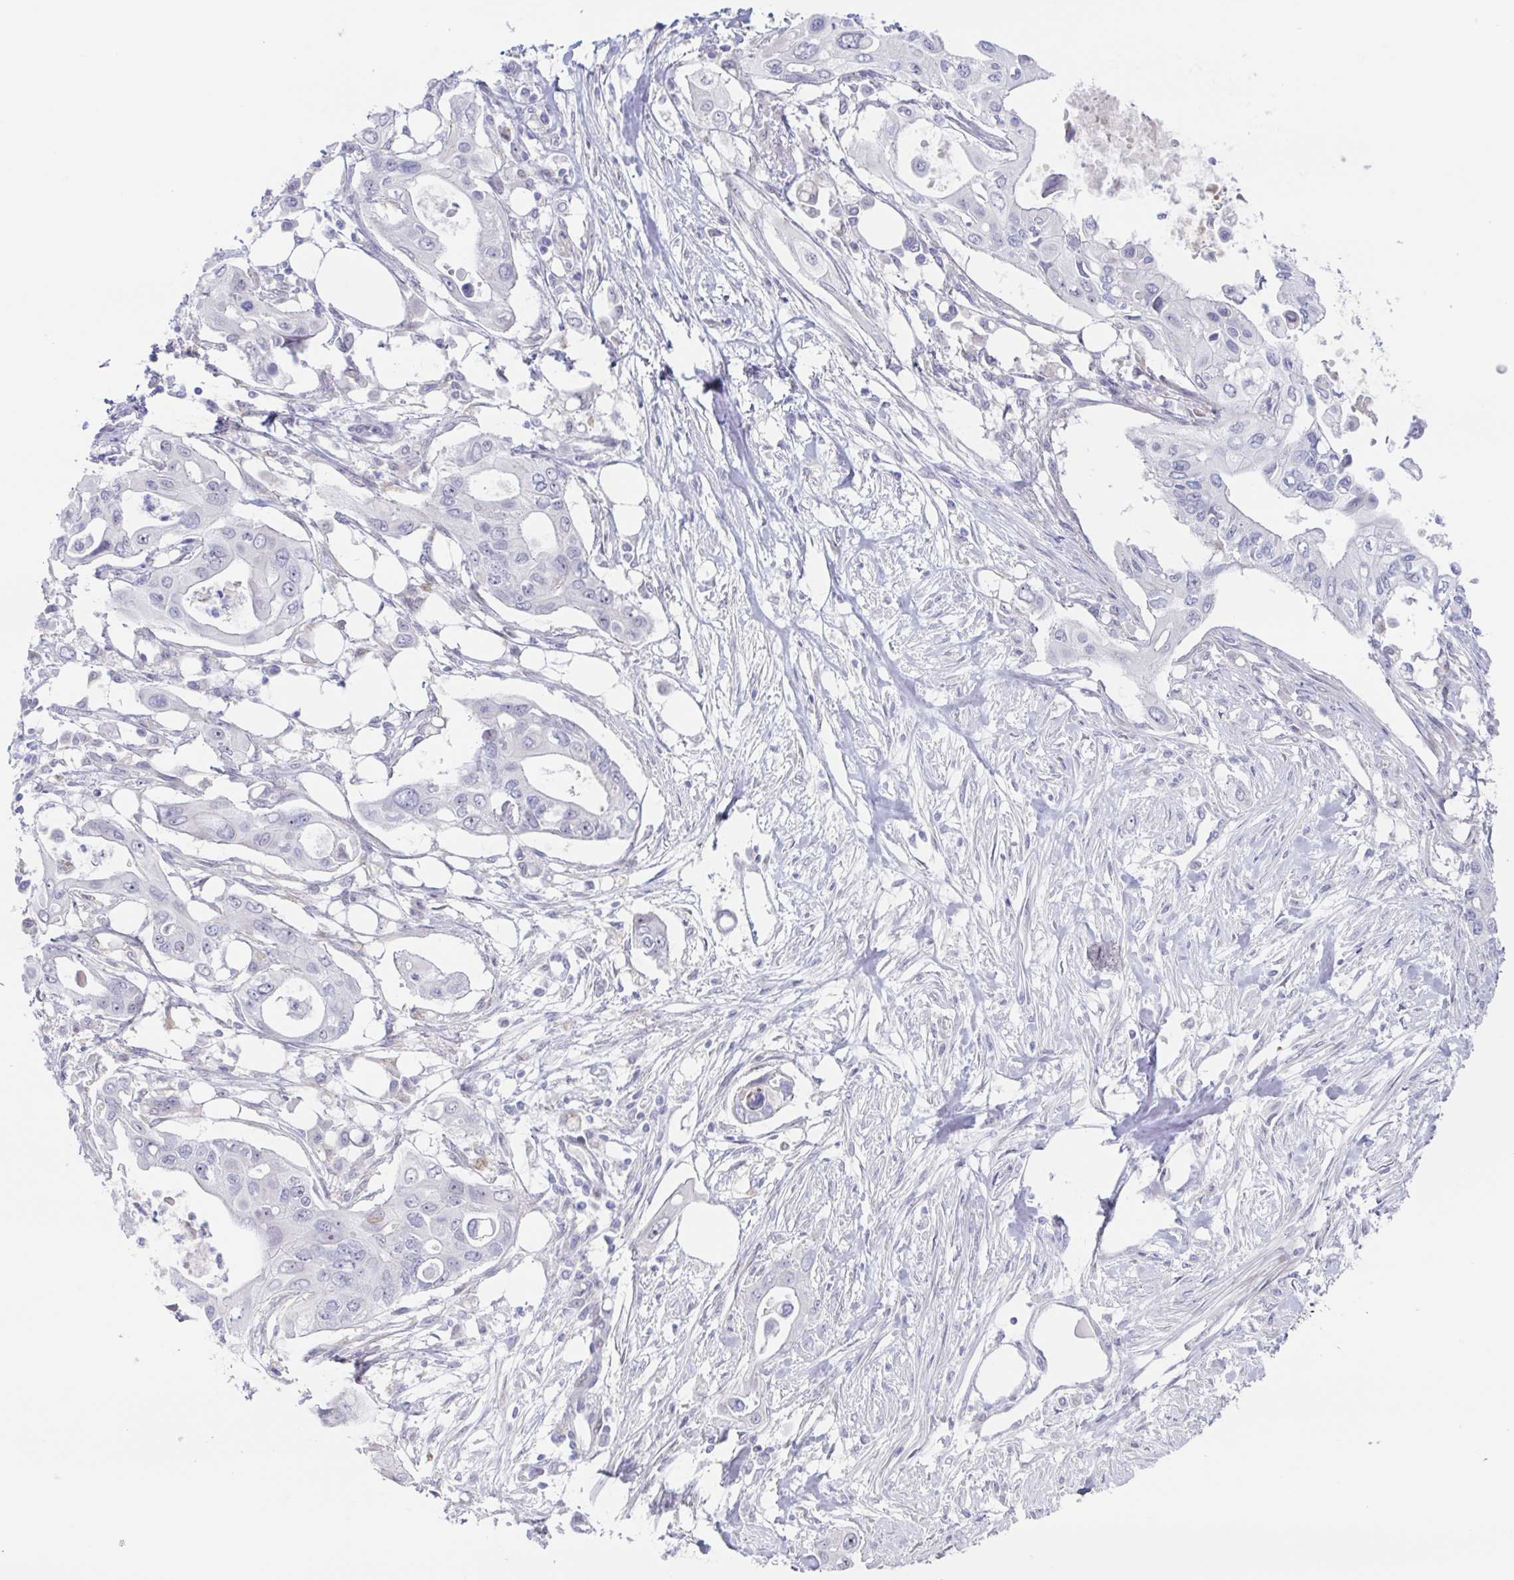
{"staining": {"intensity": "negative", "quantity": "none", "location": "none"}, "tissue": "pancreatic cancer", "cell_type": "Tumor cells", "image_type": "cancer", "snomed": [{"axis": "morphology", "description": "Adenocarcinoma, NOS"}, {"axis": "topography", "description": "Pancreas"}], "caption": "Adenocarcinoma (pancreatic) was stained to show a protein in brown. There is no significant expression in tumor cells. (Immunohistochemistry, brightfield microscopy, high magnification).", "gene": "POU2F3", "patient": {"sex": "female", "age": 63}}